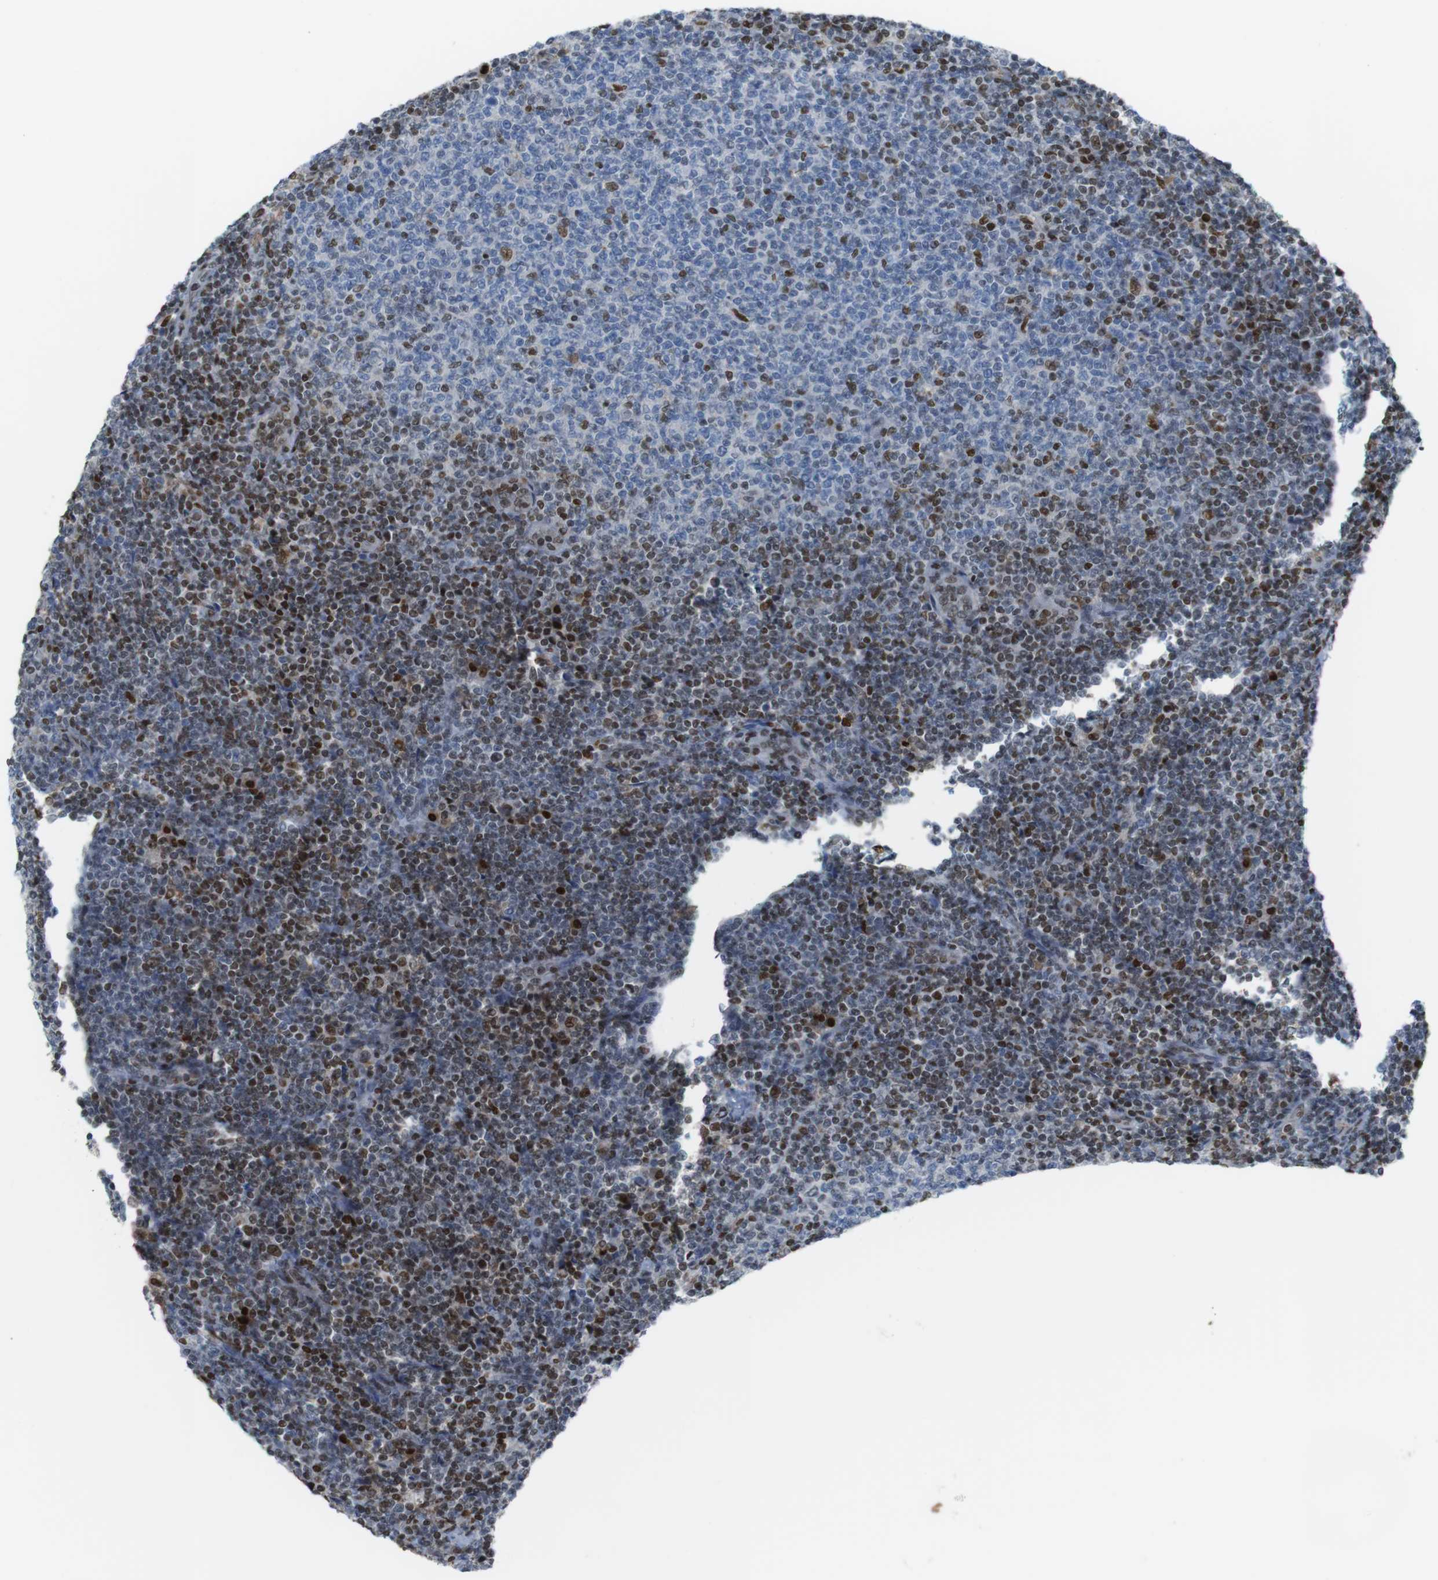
{"staining": {"intensity": "moderate", "quantity": "25%-75%", "location": "nuclear"}, "tissue": "lymphoma", "cell_type": "Tumor cells", "image_type": "cancer", "snomed": [{"axis": "morphology", "description": "Malignant lymphoma, non-Hodgkin's type, Low grade"}, {"axis": "topography", "description": "Lymph node"}], "caption": "The photomicrograph demonstrates a brown stain indicating the presence of a protein in the nuclear of tumor cells in lymphoma.", "gene": "SUB1", "patient": {"sex": "male", "age": 66}}